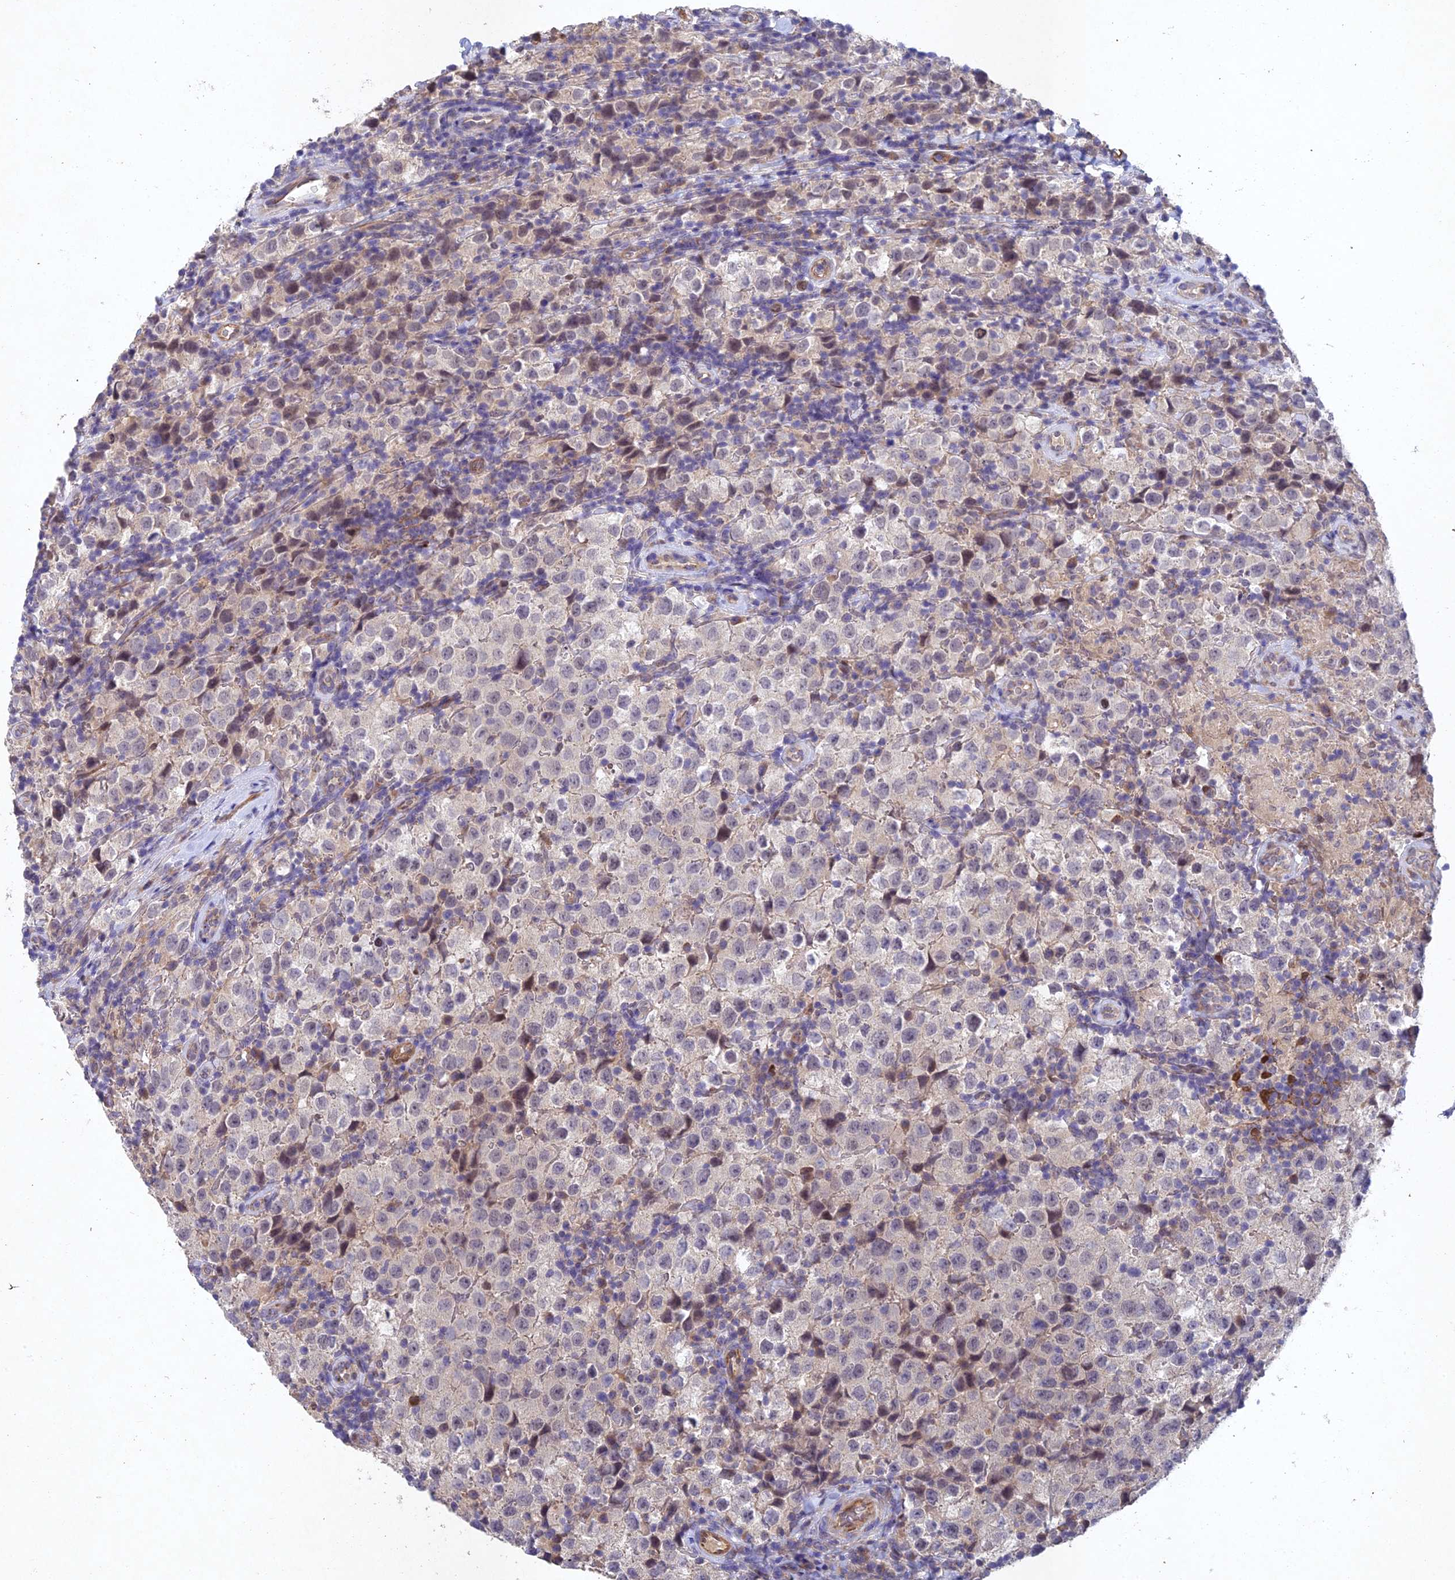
{"staining": {"intensity": "negative", "quantity": "none", "location": "none"}, "tissue": "testis cancer", "cell_type": "Tumor cells", "image_type": "cancer", "snomed": [{"axis": "morphology", "description": "Seminoma, NOS"}, {"axis": "morphology", "description": "Carcinoma, Embryonal, NOS"}, {"axis": "topography", "description": "Testis"}], "caption": "DAB (3,3'-diaminobenzidine) immunohistochemical staining of testis cancer exhibits no significant expression in tumor cells.", "gene": "NSMCE1", "patient": {"sex": "male", "age": 41}}